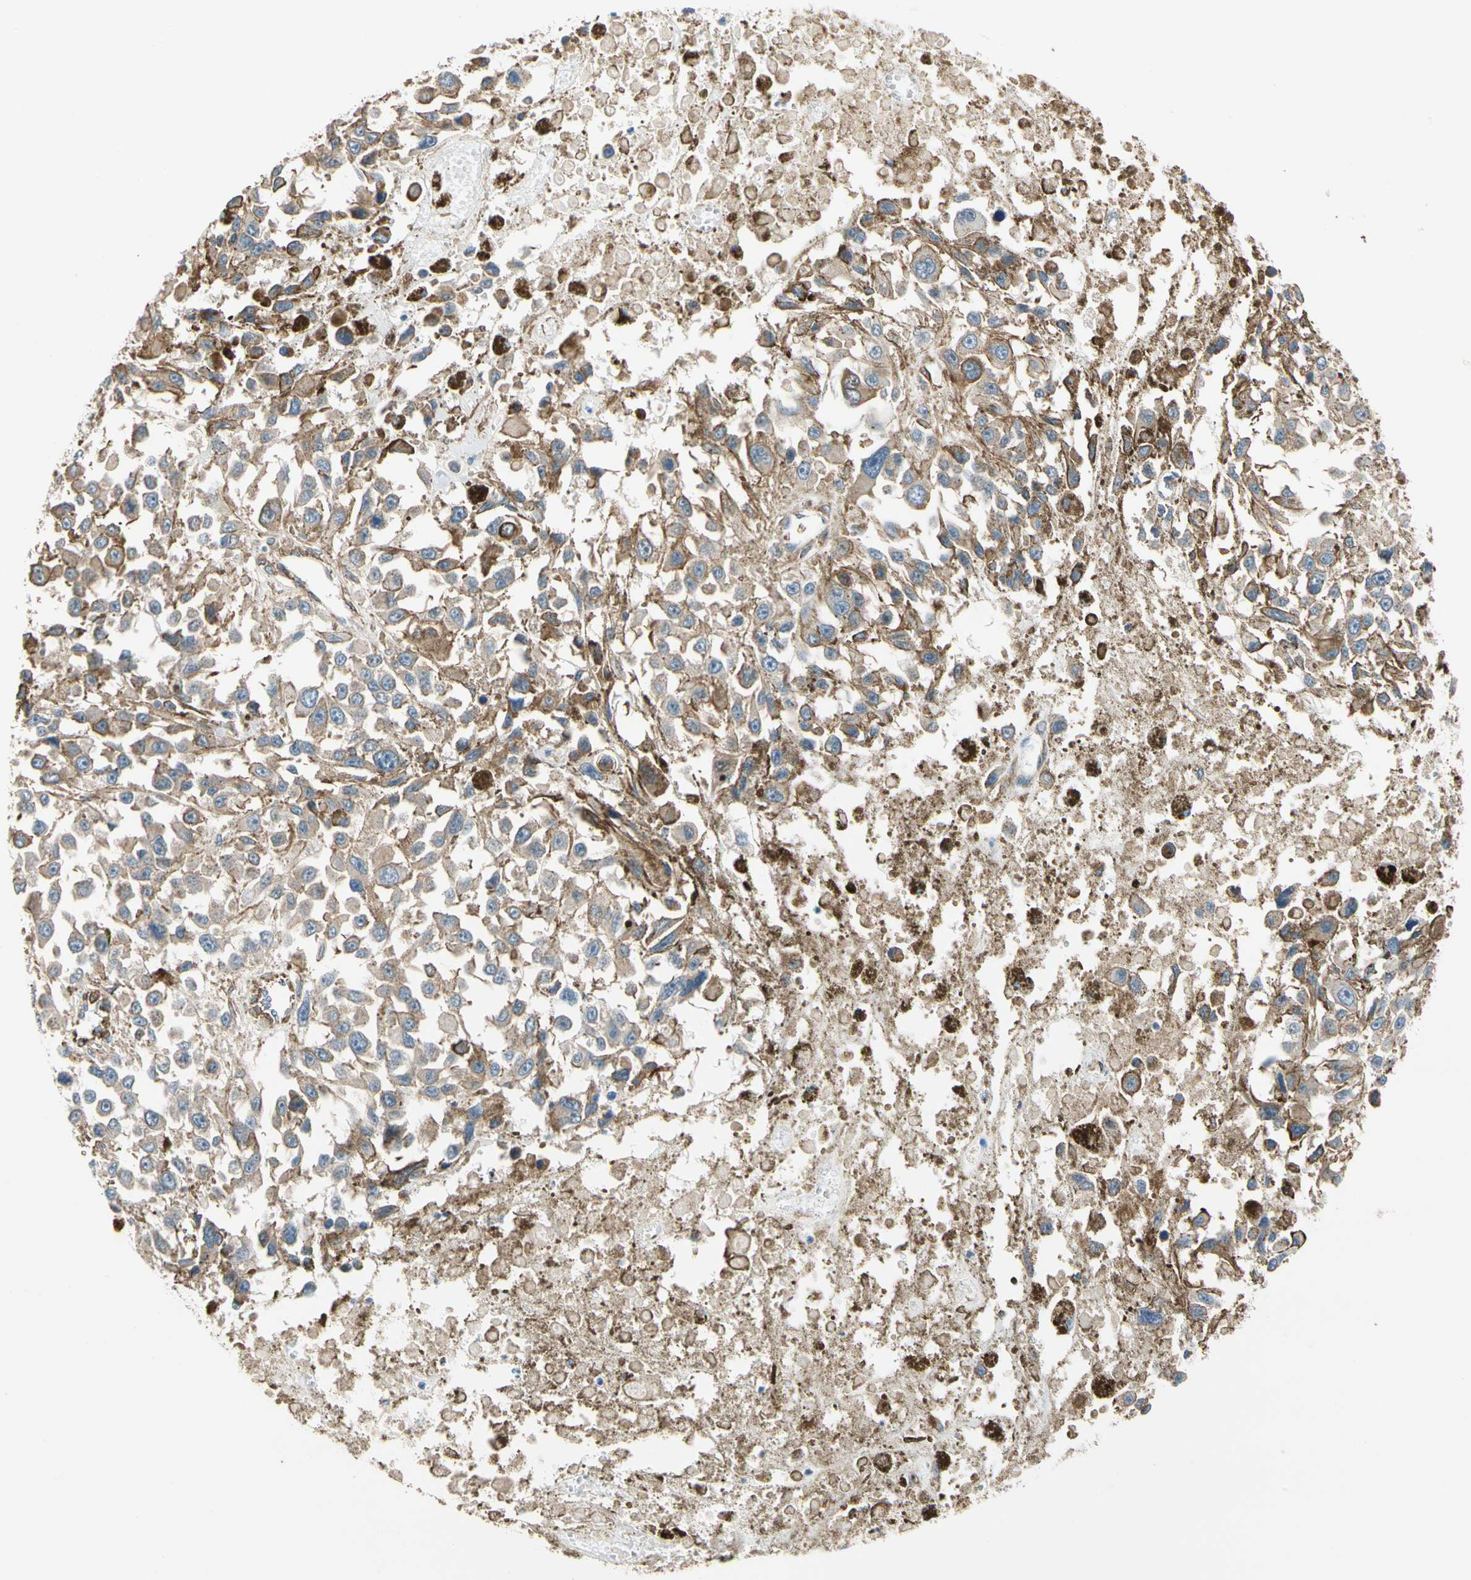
{"staining": {"intensity": "weak", "quantity": "25%-75%", "location": "cytoplasmic/membranous"}, "tissue": "melanoma", "cell_type": "Tumor cells", "image_type": "cancer", "snomed": [{"axis": "morphology", "description": "Malignant melanoma, Metastatic site"}, {"axis": "topography", "description": "Lymph node"}], "caption": "Approximately 25%-75% of tumor cells in human malignant melanoma (metastatic site) exhibit weak cytoplasmic/membranous protein positivity as visualized by brown immunohistochemical staining.", "gene": "LIMK2", "patient": {"sex": "male", "age": 59}}